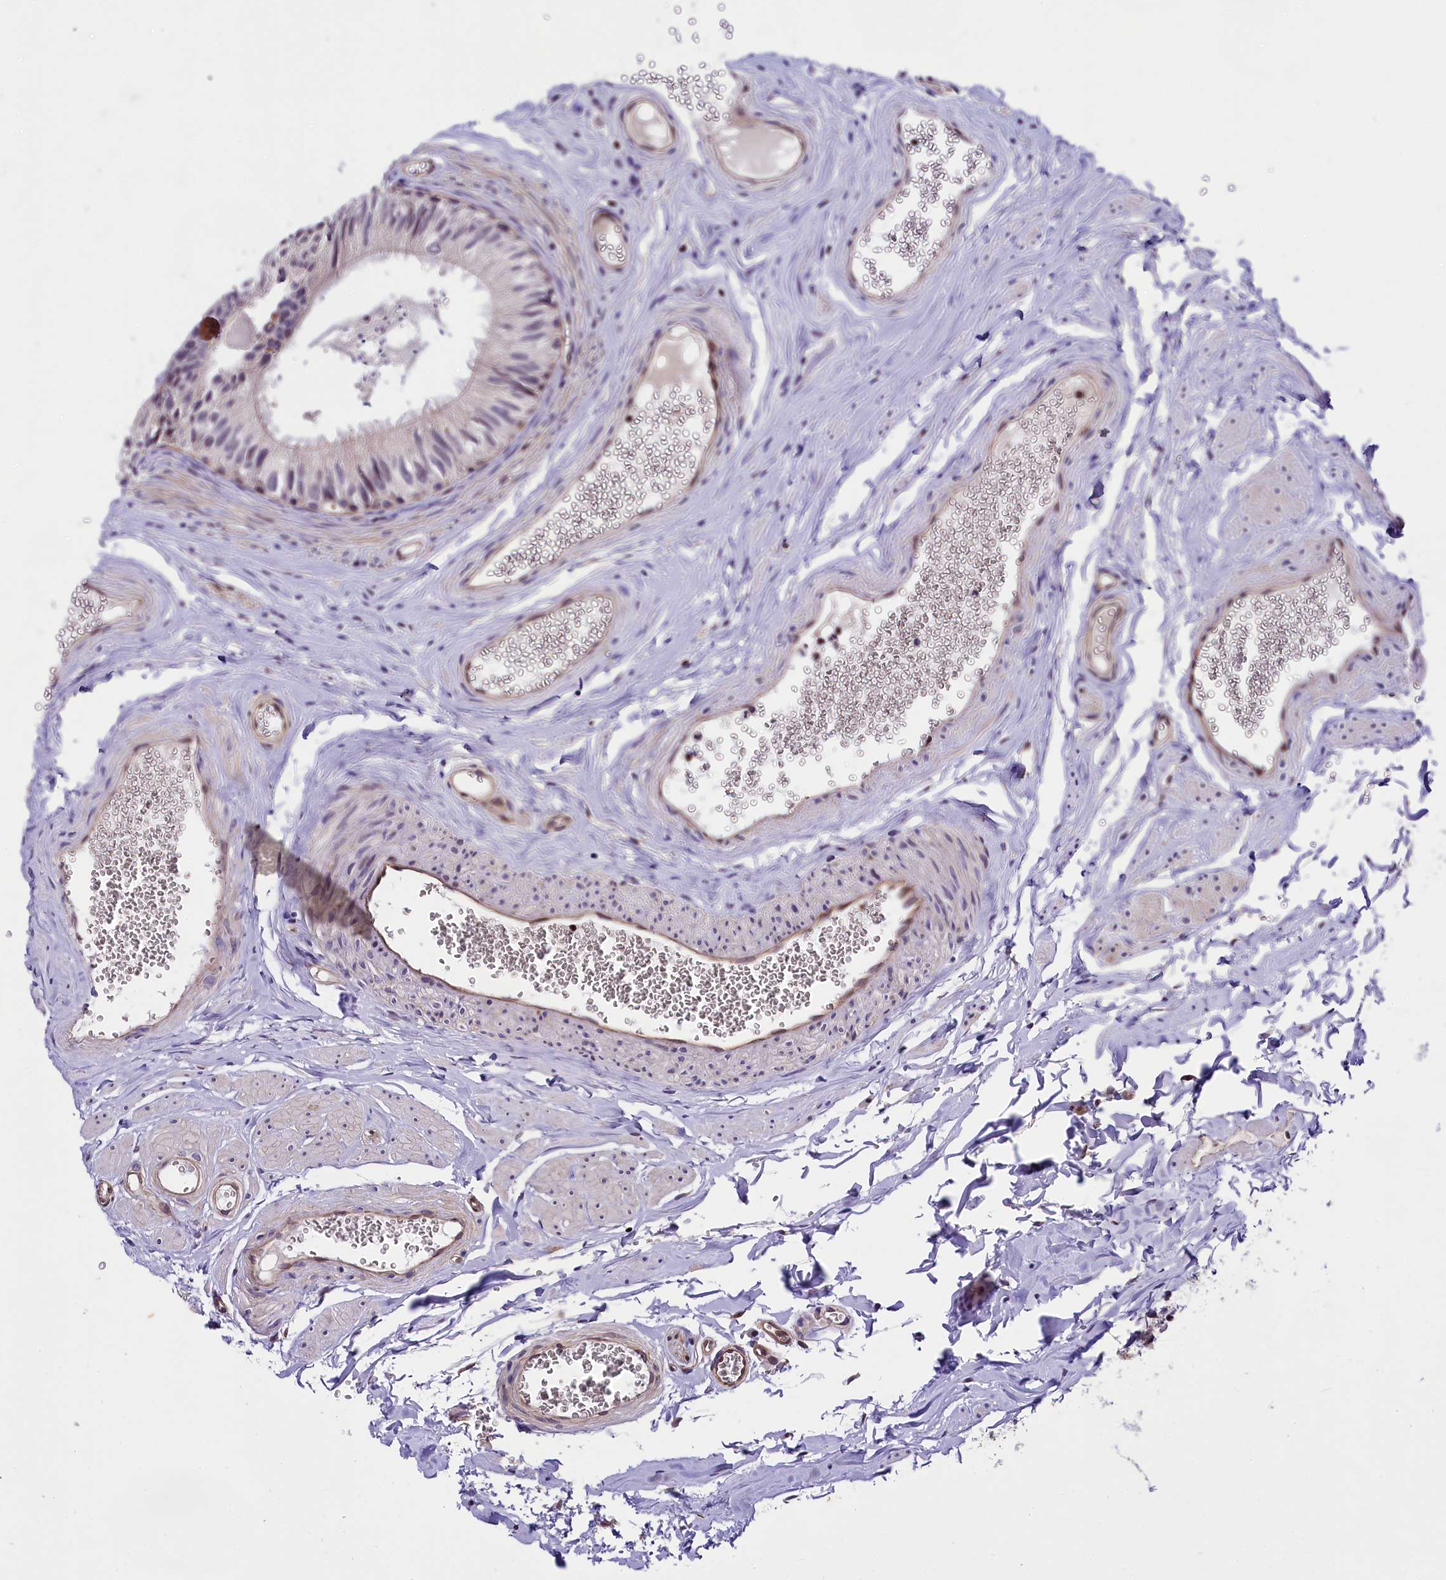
{"staining": {"intensity": "weak", "quantity": "<25%", "location": "nuclear"}, "tissue": "epididymis", "cell_type": "Glandular cells", "image_type": "normal", "snomed": [{"axis": "morphology", "description": "Normal tissue, NOS"}, {"axis": "topography", "description": "Epididymis"}], "caption": "Epididymis was stained to show a protein in brown. There is no significant expression in glandular cells. (DAB immunohistochemistry visualized using brightfield microscopy, high magnification).", "gene": "SP4", "patient": {"sex": "male", "age": 36}}